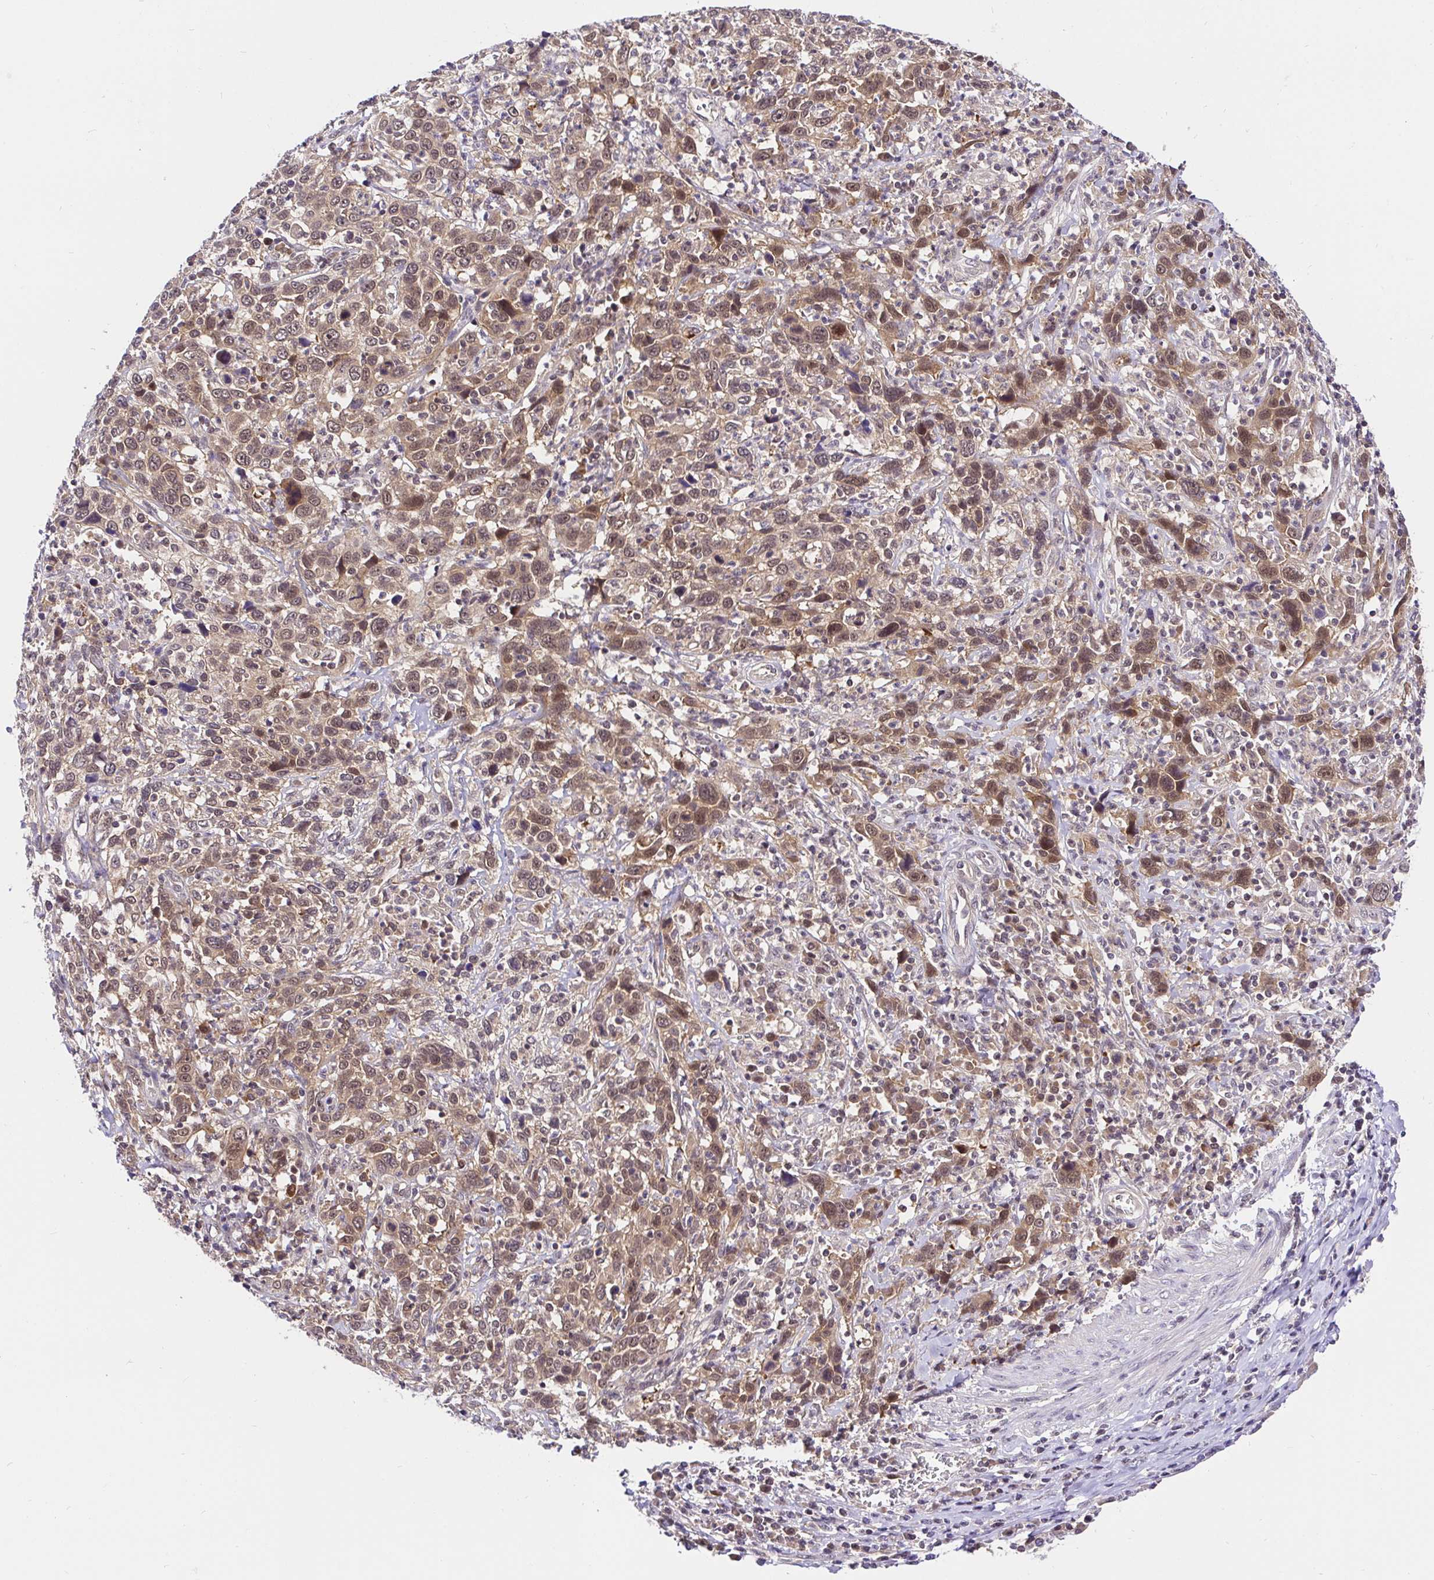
{"staining": {"intensity": "moderate", "quantity": ">75%", "location": "cytoplasmic/membranous,nuclear"}, "tissue": "cervical cancer", "cell_type": "Tumor cells", "image_type": "cancer", "snomed": [{"axis": "morphology", "description": "Squamous cell carcinoma, NOS"}, {"axis": "topography", "description": "Cervix"}], "caption": "This is an image of immunohistochemistry staining of cervical cancer (squamous cell carcinoma), which shows moderate staining in the cytoplasmic/membranous and nuclear of tumor cells.", "gene": "UBE2M", "patient": {"sex": "female", "age": 46}}